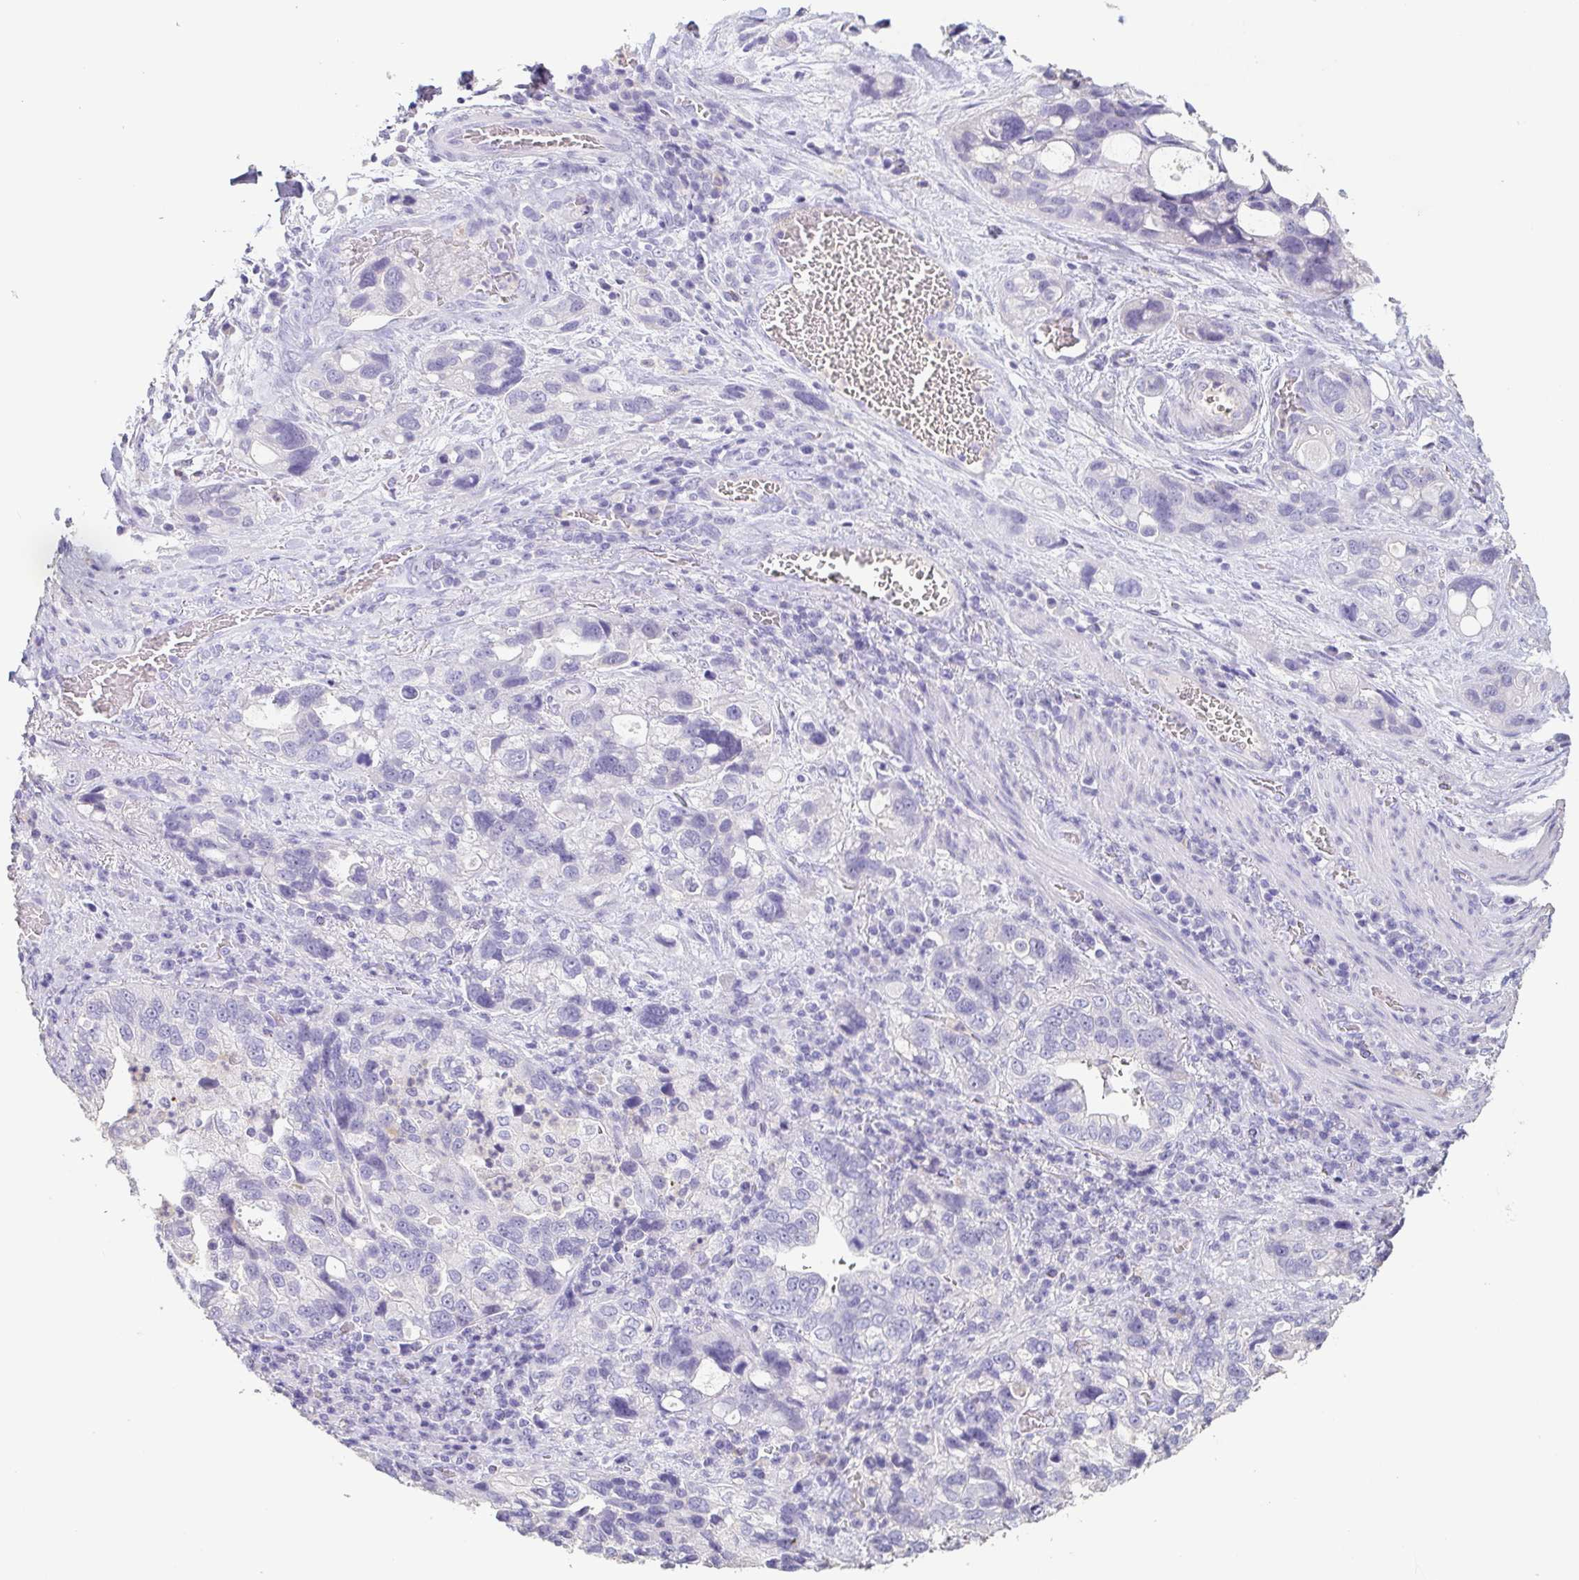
{"staining": {"intensity": "negative", "quantity": "none", "location": "none"}, "tissue": "stomach cancer", "cell_type": "Tumor cells", "image_type": "cancer", "snomed": [{"axis": "morphology", "description": "Adenocarcinoma, NOS"}, {"axis": "topography", "description": "Stomach, upper"}], "caption": "Tumor cells are negative for brown protein staining in stomach adenocarcinoma. (Stains: DAB immunohistochemistry (IHC) with hematoxylin counter stain, Microscopy: brightfield microscopy at high magnification).", "gene": "BPIFA2", "patient": {"sex": "female", "age": 81}}